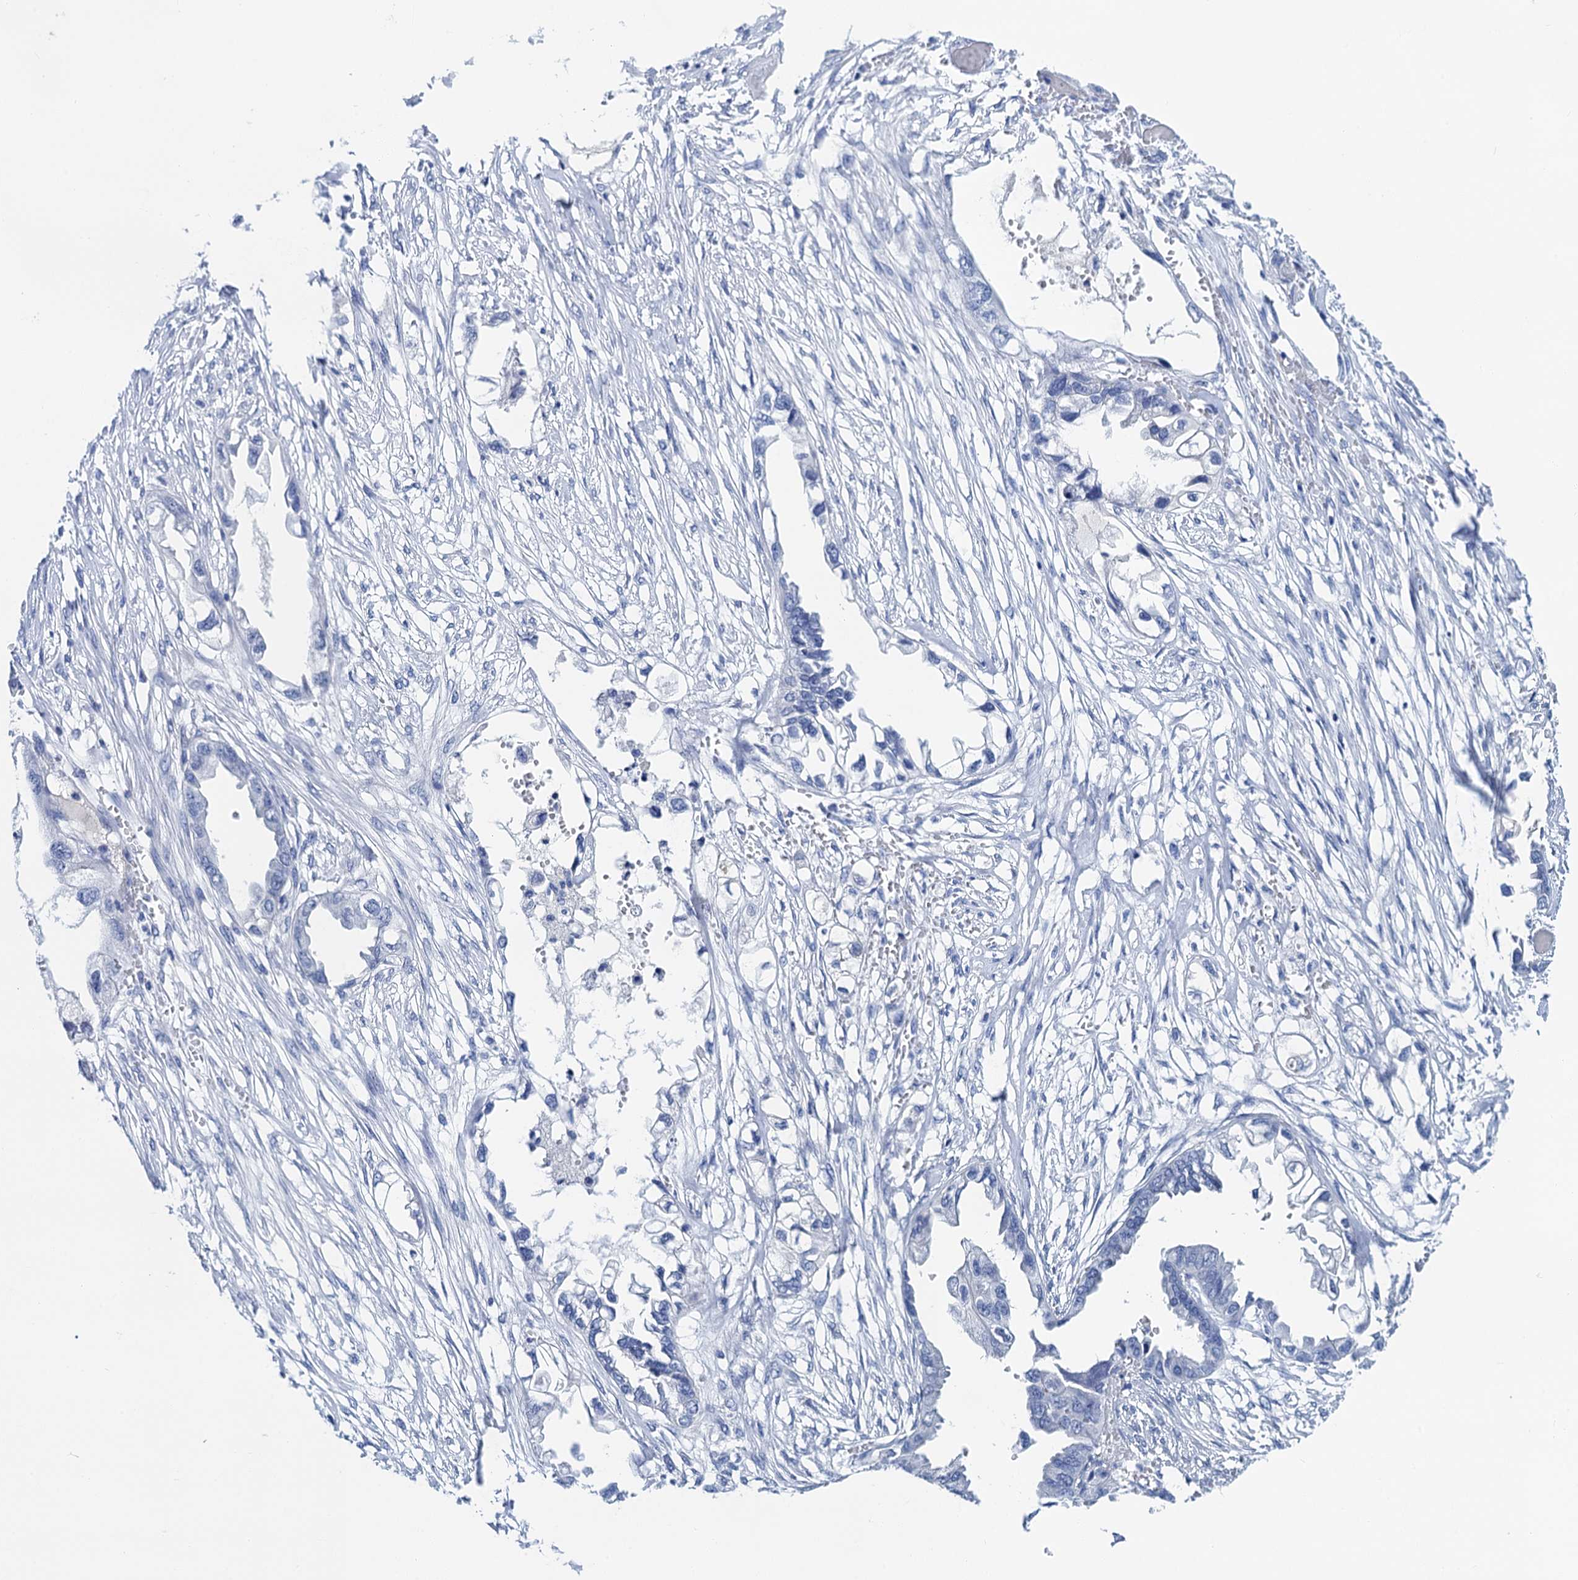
{"staining": {"intensity": "negative", "quantity": "none", "location": "none"}, "tissue": "endometrial cancer", "cell_type": "Tumor cells", "image_type": "cancer", "snomed": [{"axis": "morphology", "description": "Adenocarcinoma, NOS"}, {"axis": "morphology", "description": "Adenocarcinoma, metastatic, NOS"}, {"axis": "topography", "description": "Adipose tissue"}, {"axis": "topography", "description": "Endometrium"}], "caption": "Tumor cells show no significant protein positivity in endometrial metastatic adenocarcinoma.", "gene": "LYPD3", "patient": {"sex": "female", "age": 67}}